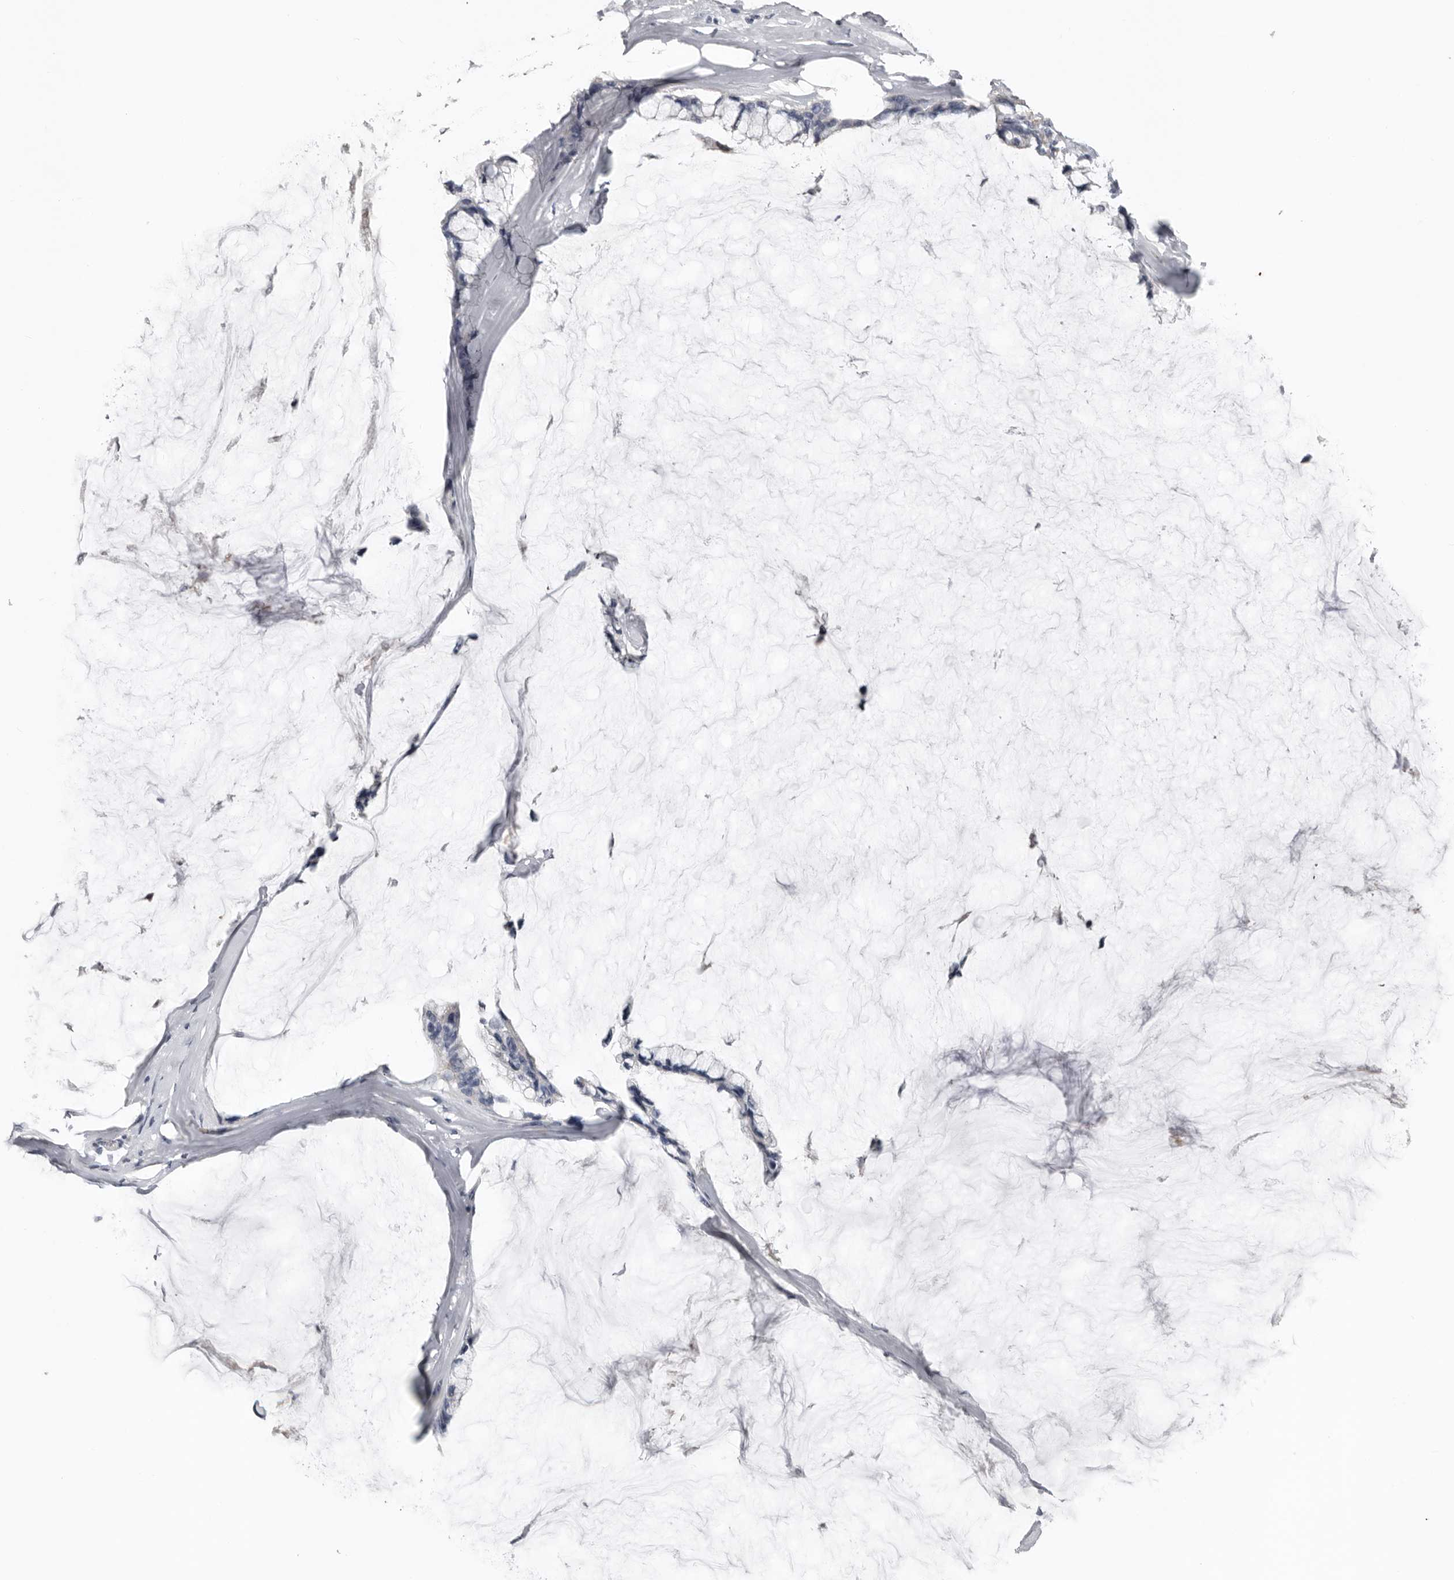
{"staining": {"intensity": "negative", "quantity": "none", "location": "none"}, "tissue": "ovarian cancer", "cell_type": "Tumor cells", "image_type": "cancer", "snomed": [{"axis": "morphology", "description": "Cystadenocarcinoma, mucinous, NOS"}, {"axis": "topography", "description": "Ovary"}], "caption": "Immunohistochemistry (IHC) histopathology image of neoplastic tissue: human mucinous cystadenocarcinoma (ovarian) stained with DAB (3,3'-diaminobenzidine) demonstrates no significant protein expression in tumor cells.", "gene": "FABP7", "patient": {"sex": "female", "age": 39}}